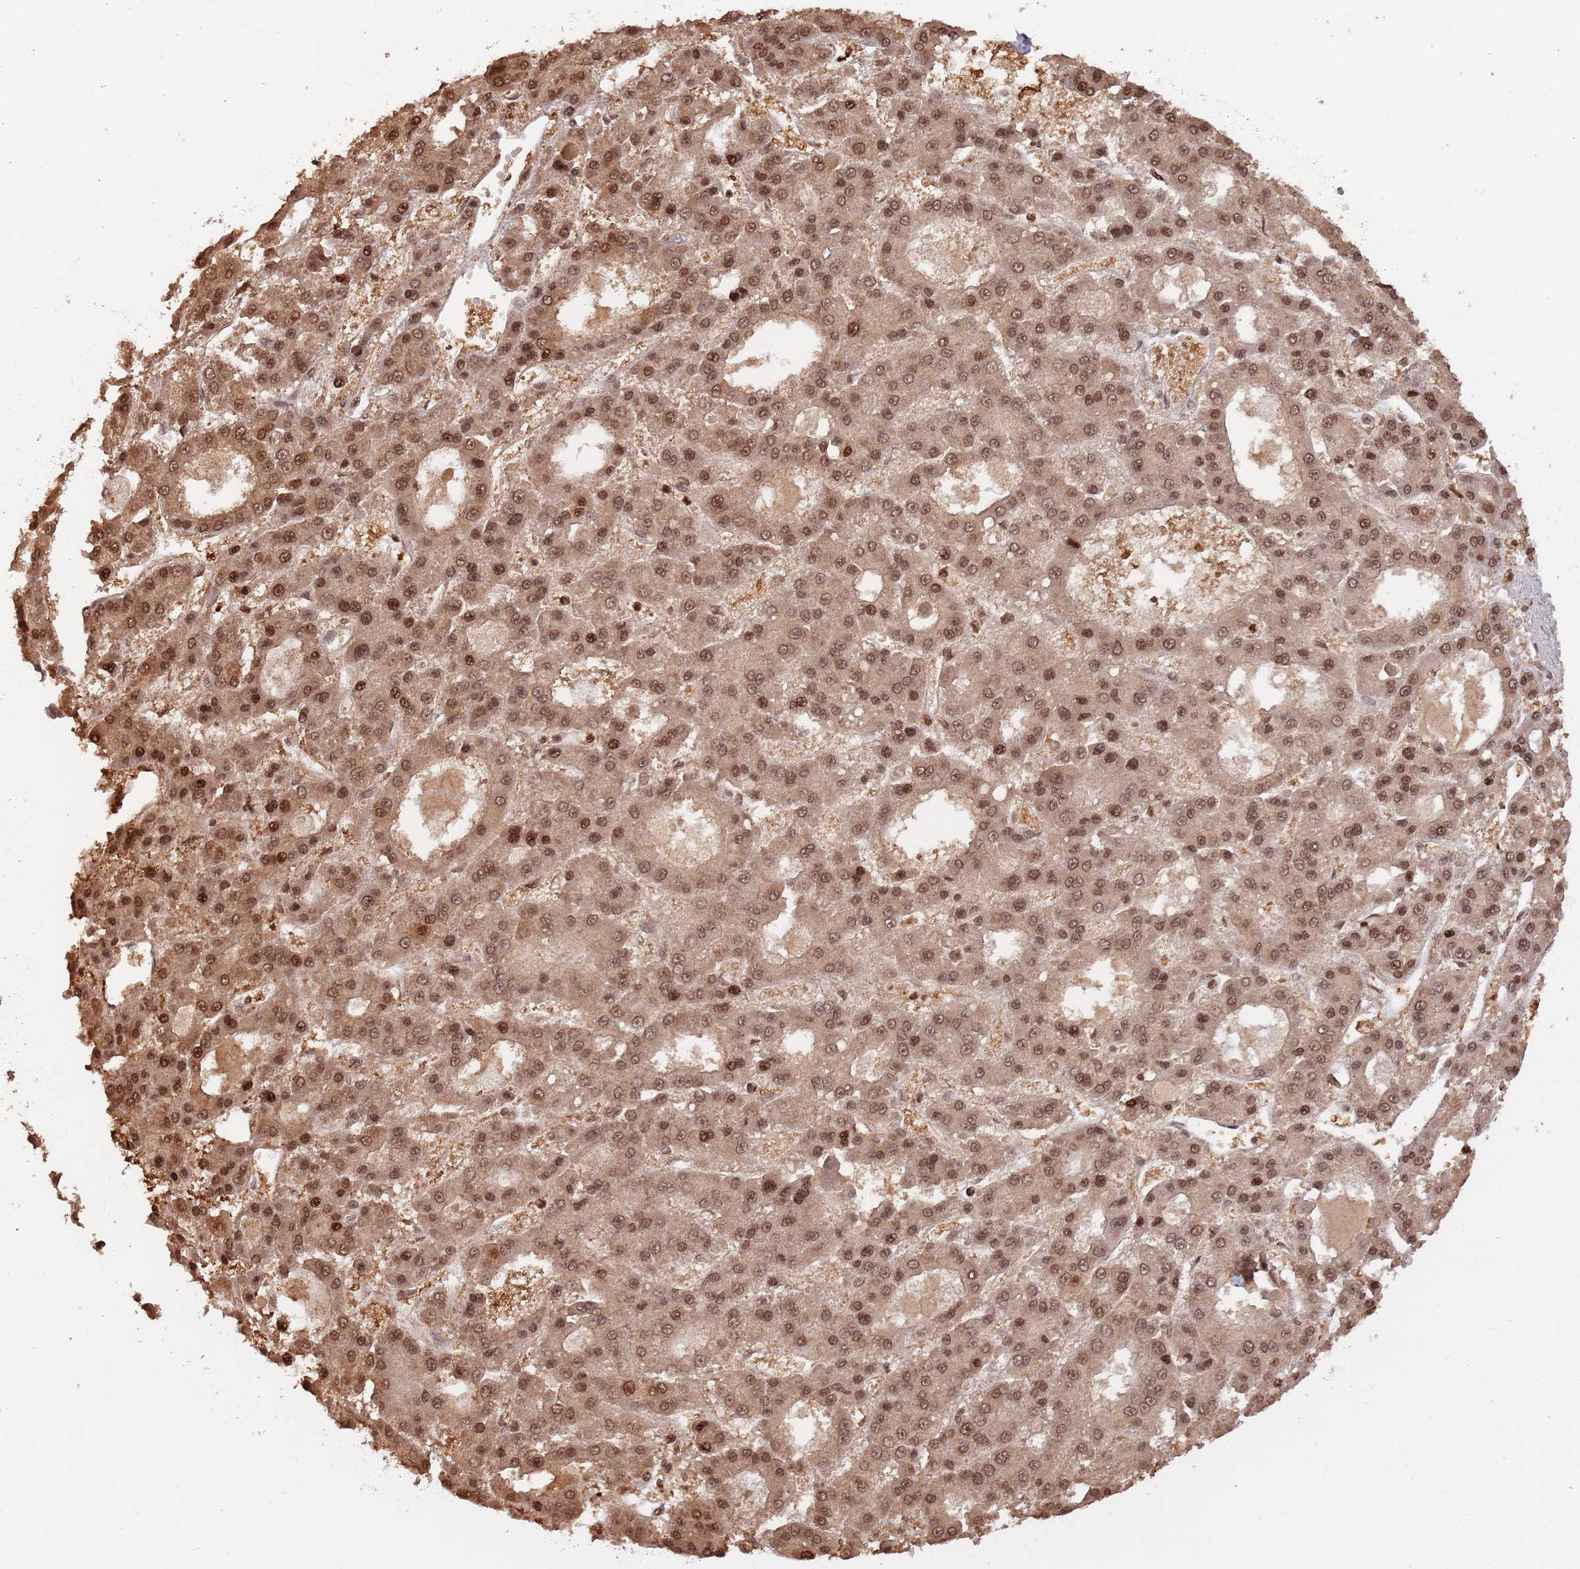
{"staining": {"intensity": "moderate", "quantity": ">75%", "location": "cytoplasmic/membranous,nuclear"}, "tissue": "liver cancer", "cell_type": "Tumor cells", "image_type": "cancer", "snomed": [{"axis": "morphology", "description": "Carcinoma, Hepatocellular, NOS"}, {"axis": "topography", "description": "Liver"}], "caption": "IHC histopathology image of neoplastic tissue: human hepatocellular carcinoma (liver) stained using IHC reveals medium levels of moderate protein expression localized specifically in the cytoplasmic/membranous and nuclear of tumor cells, appearing as a cytoplasmic/membranous and nuclear brown color.", "gene": "SH3RF3", "patient": {"sex": "male", "age": 70}}